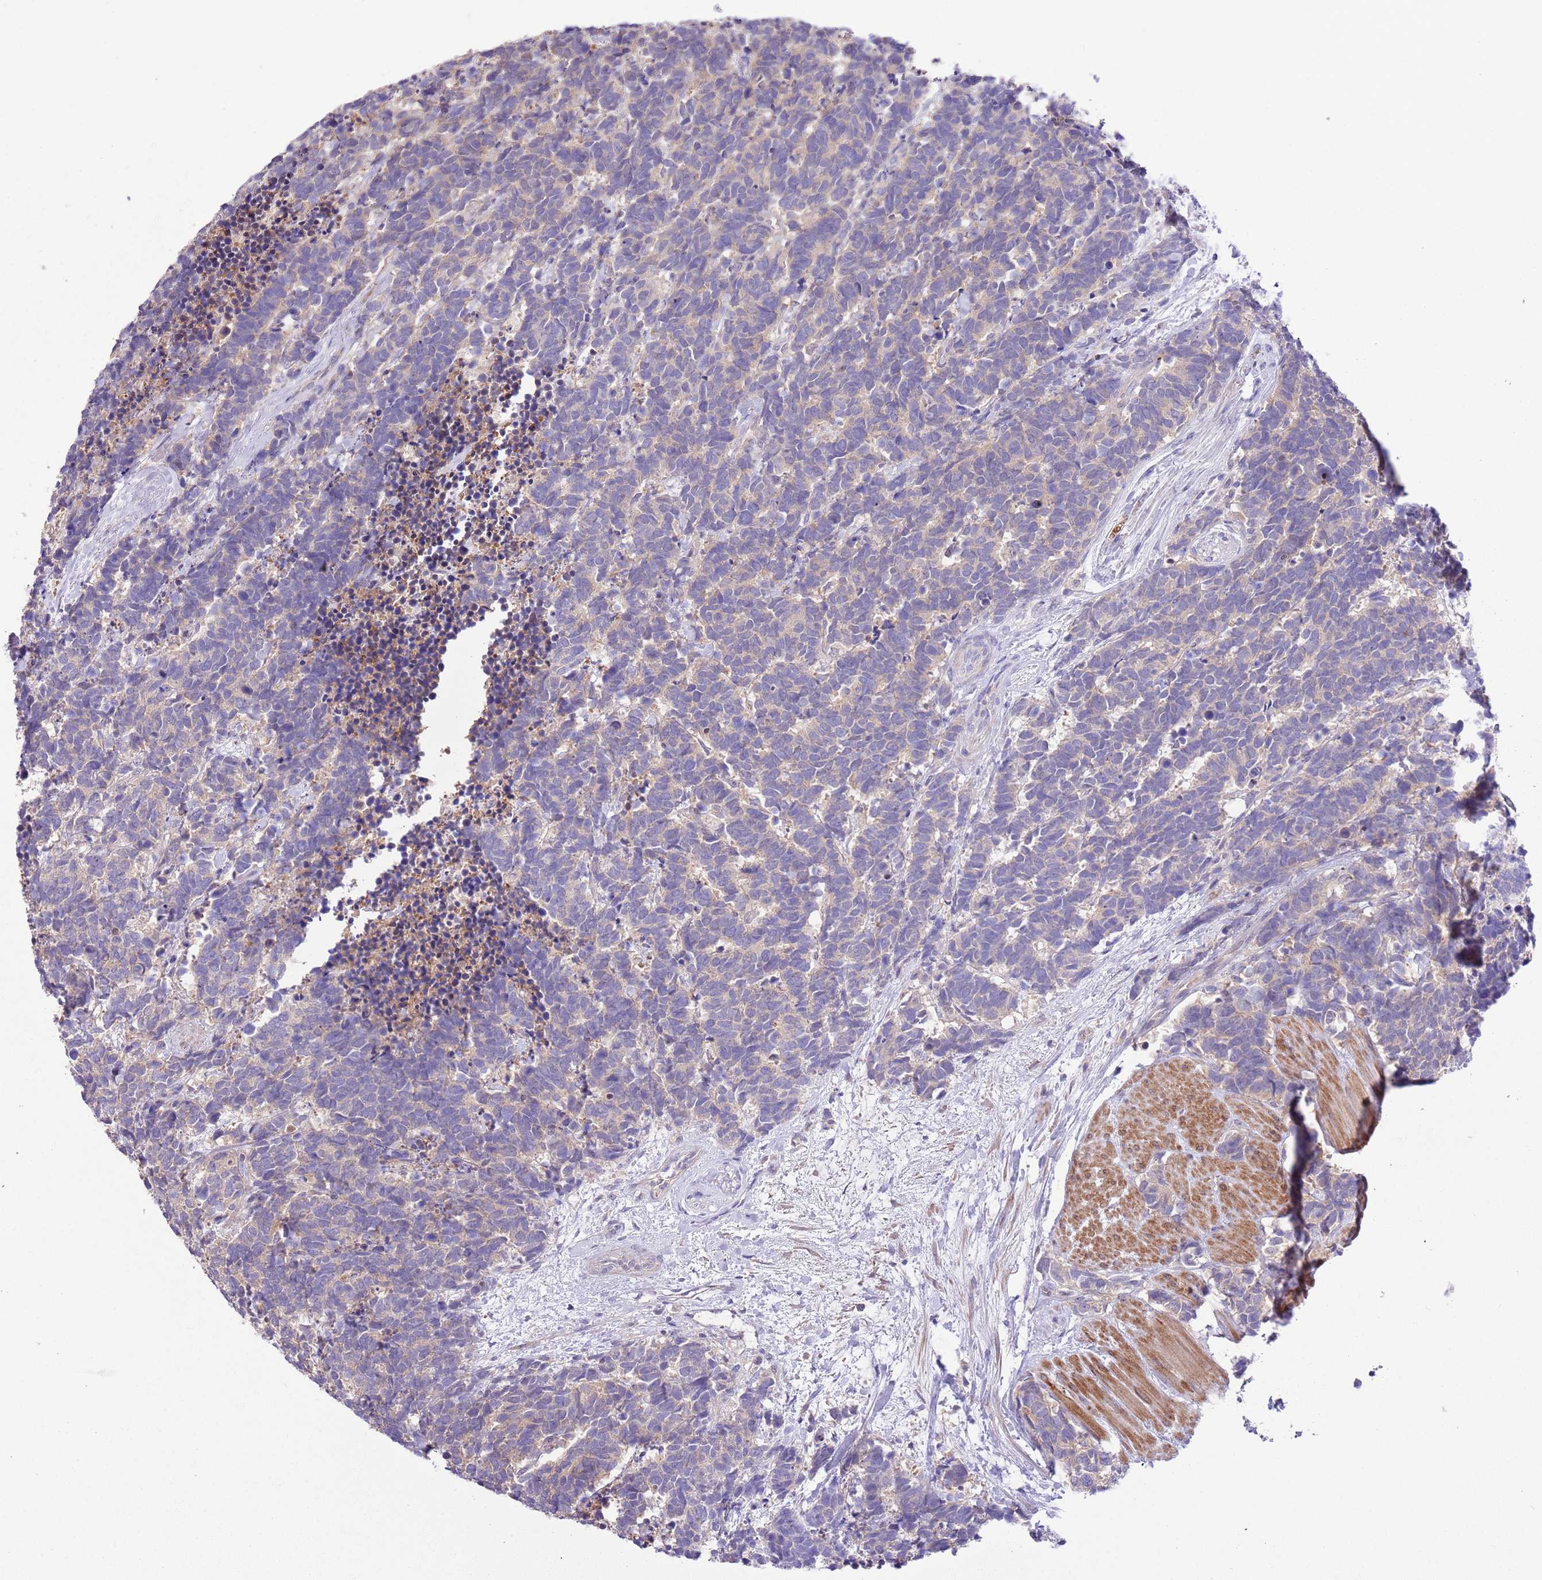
{"staining": {"intensity": "negative", "quantity": "none", "location": "none"}, "tissue": "carcinoid", "cell_type": "Tumor cells", "image_type": "cancer", "snomed": [{"axis": "morphology", "description": "Carcinoma, NOS"}, {"axis": "morphology", "description": "Carcinoid, malignant, NOS"}, {"axis": "topography", "description": "Prostate"}], "caption": "This is a photomicrograph of immunohistochemistry staining of malignant carcinoid, which shows no staining in tumor cells.", "gene": "PRR32", "patient": {"sex": "male", "age": 57}}